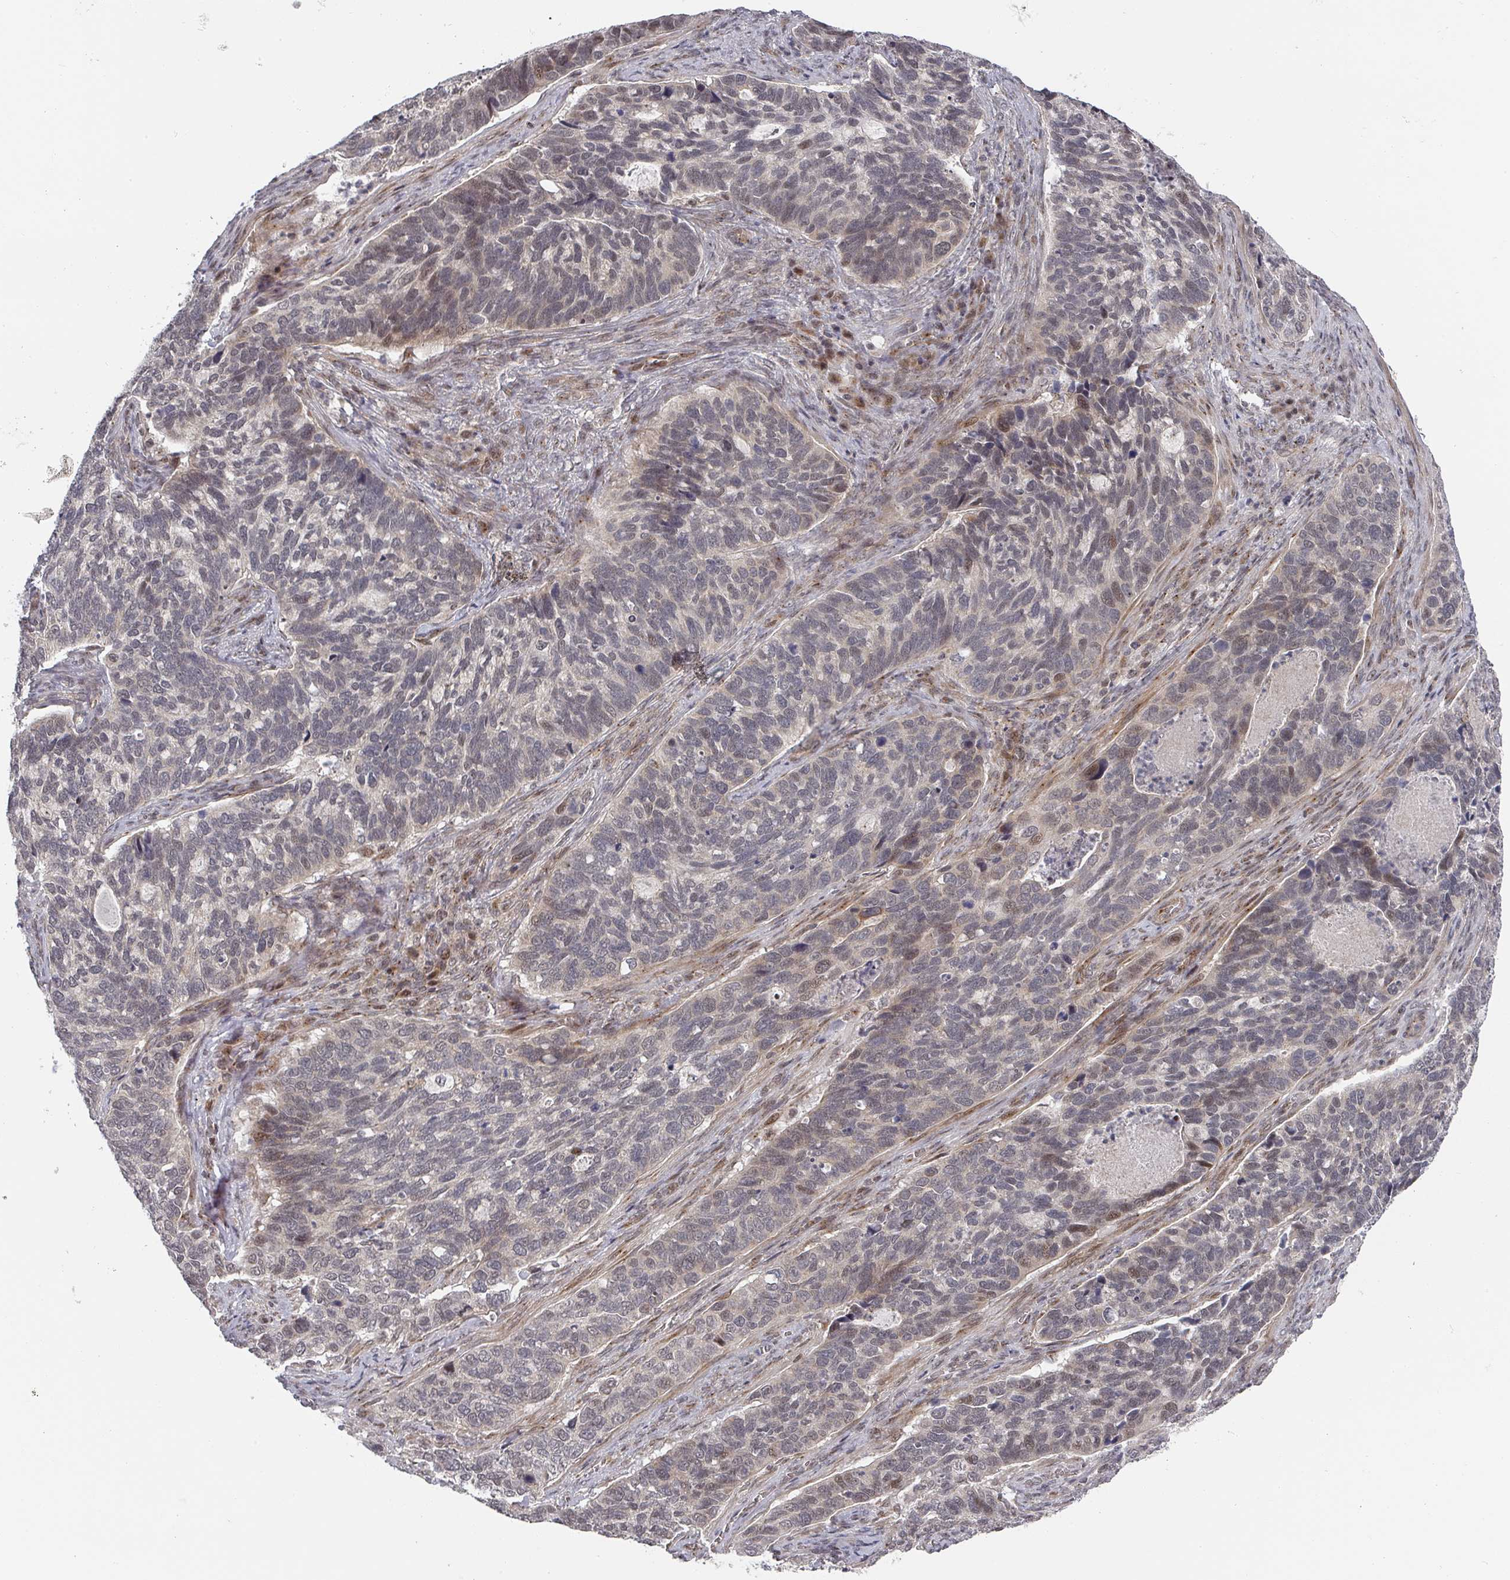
{"staining": {"intensity": "weak", "quantity": "25%-75%", "location": "nuclear"}, "tissue": "cervical cancer", "cell_type": "Tumor cells", "image_type": "cancer", "snomed": [{"axis": "morphology", "description": "Squamous cell carcinoma, NOS"}, {"axis": "topography", "description": "Cervix"}], "caption": "Cervical cancer (squamous cell carcinoma) stained with a brown dye exhibits weak nuclear positive staining in about 25%-75% of tumor cells.", "gene": "KIF1C", "patient": {"sex": "female", "age": 38}}